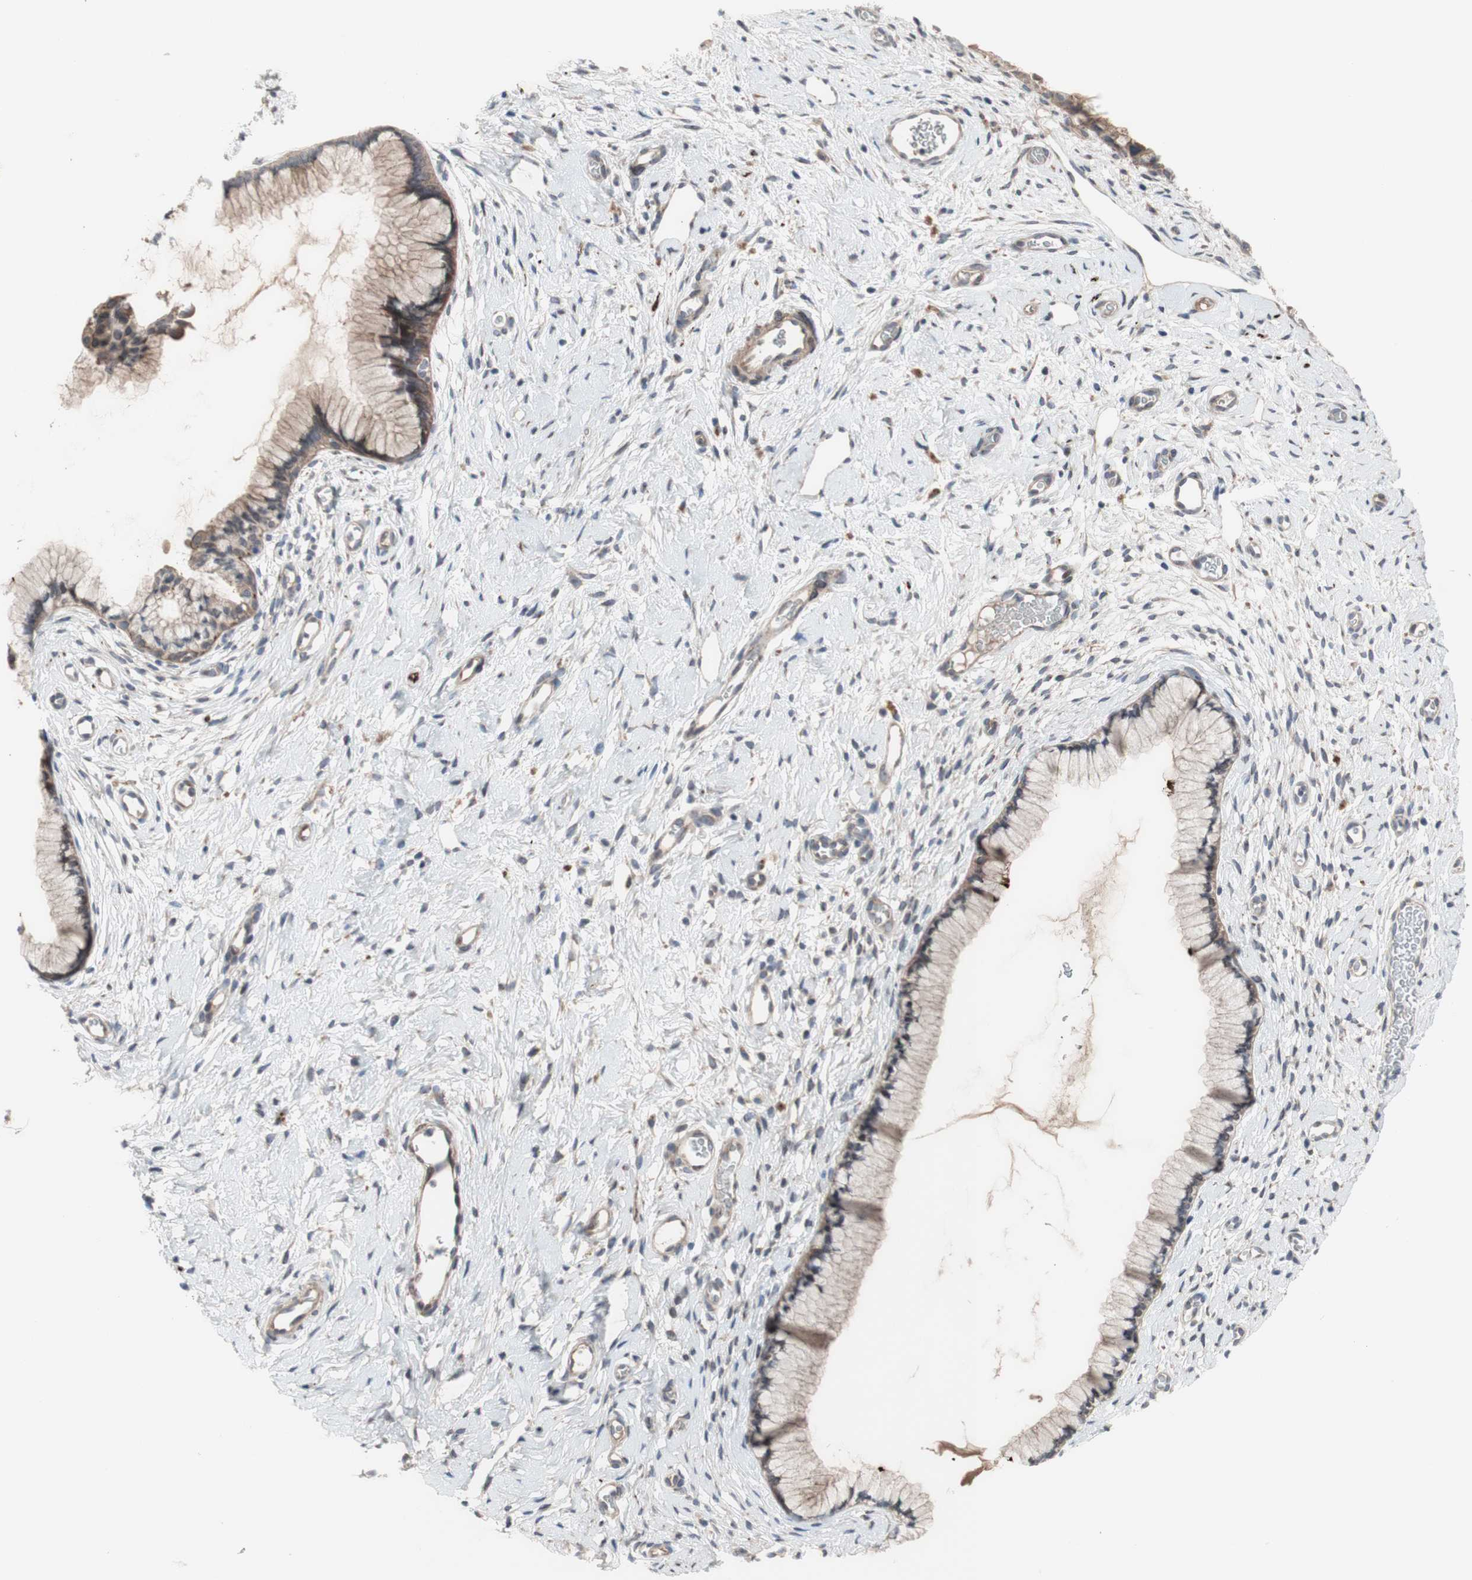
{"staining": {"intensity": "moderate", "quantity": ">75%", "location": "cytoplasmic/membranous"}, "tissue": "cervix", "cell_type": "Glandular cells", "image_type": "normal", "snomed": [{"axis": "morphology", "description": "Normal tissue, NOS"}, {"axis": "topography", "description": "Cervix"}], "caption": "IHC of benign human cervix demonstrates medium levels of moderate cytoplasmic/membranous staining in about >75% of glandular cells. Immunohistochemistry (ihc) stains the protein in brown and the nuclei are stained blue.", "gene": "OAZ1", "patient": {"sex": "female", "age": 65}}